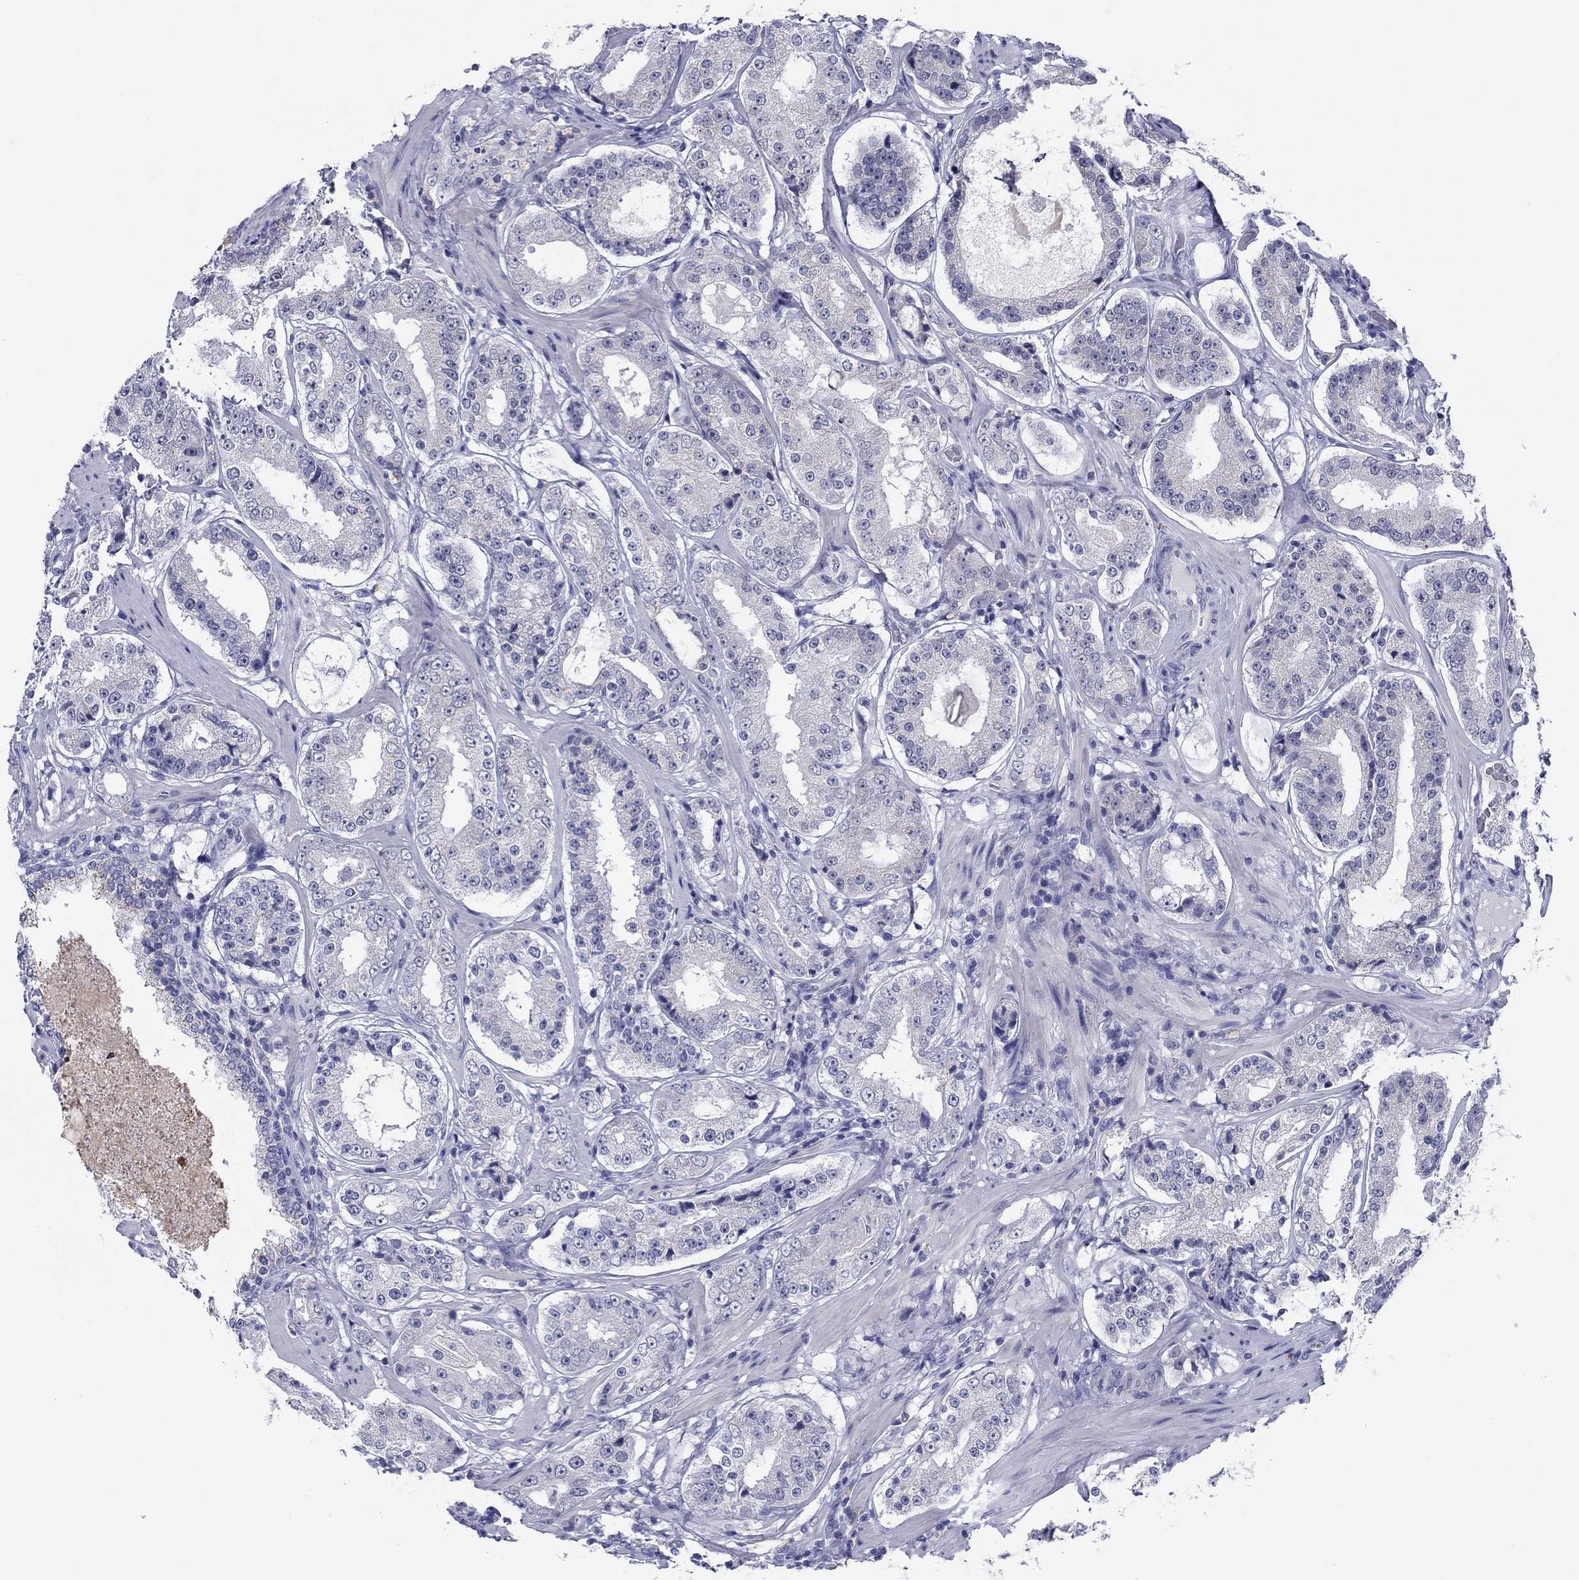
{"staining": {"intensity": "negative", "quantity": "none", "location": "none"}, "tissue": "prostate cancer", "cell_type": "Tumor cells", "image_type": "cancer", "snomed": [{"axis": "morphology", "description": "Adenocarcinoma, Low grade"}, {"axis": "topography", "description": "Prostate"}], "caption": "Tumor cells are negative for protein expression in human prostate low-grade adenocarcinoma. (Stains: DAB immunohistochemistry with hematoxylin counter stain, Microscopy: brightfield microscopy at high magnification).", "gene": "TCFL5", "patient": {"sex": "male", "age": 60}}